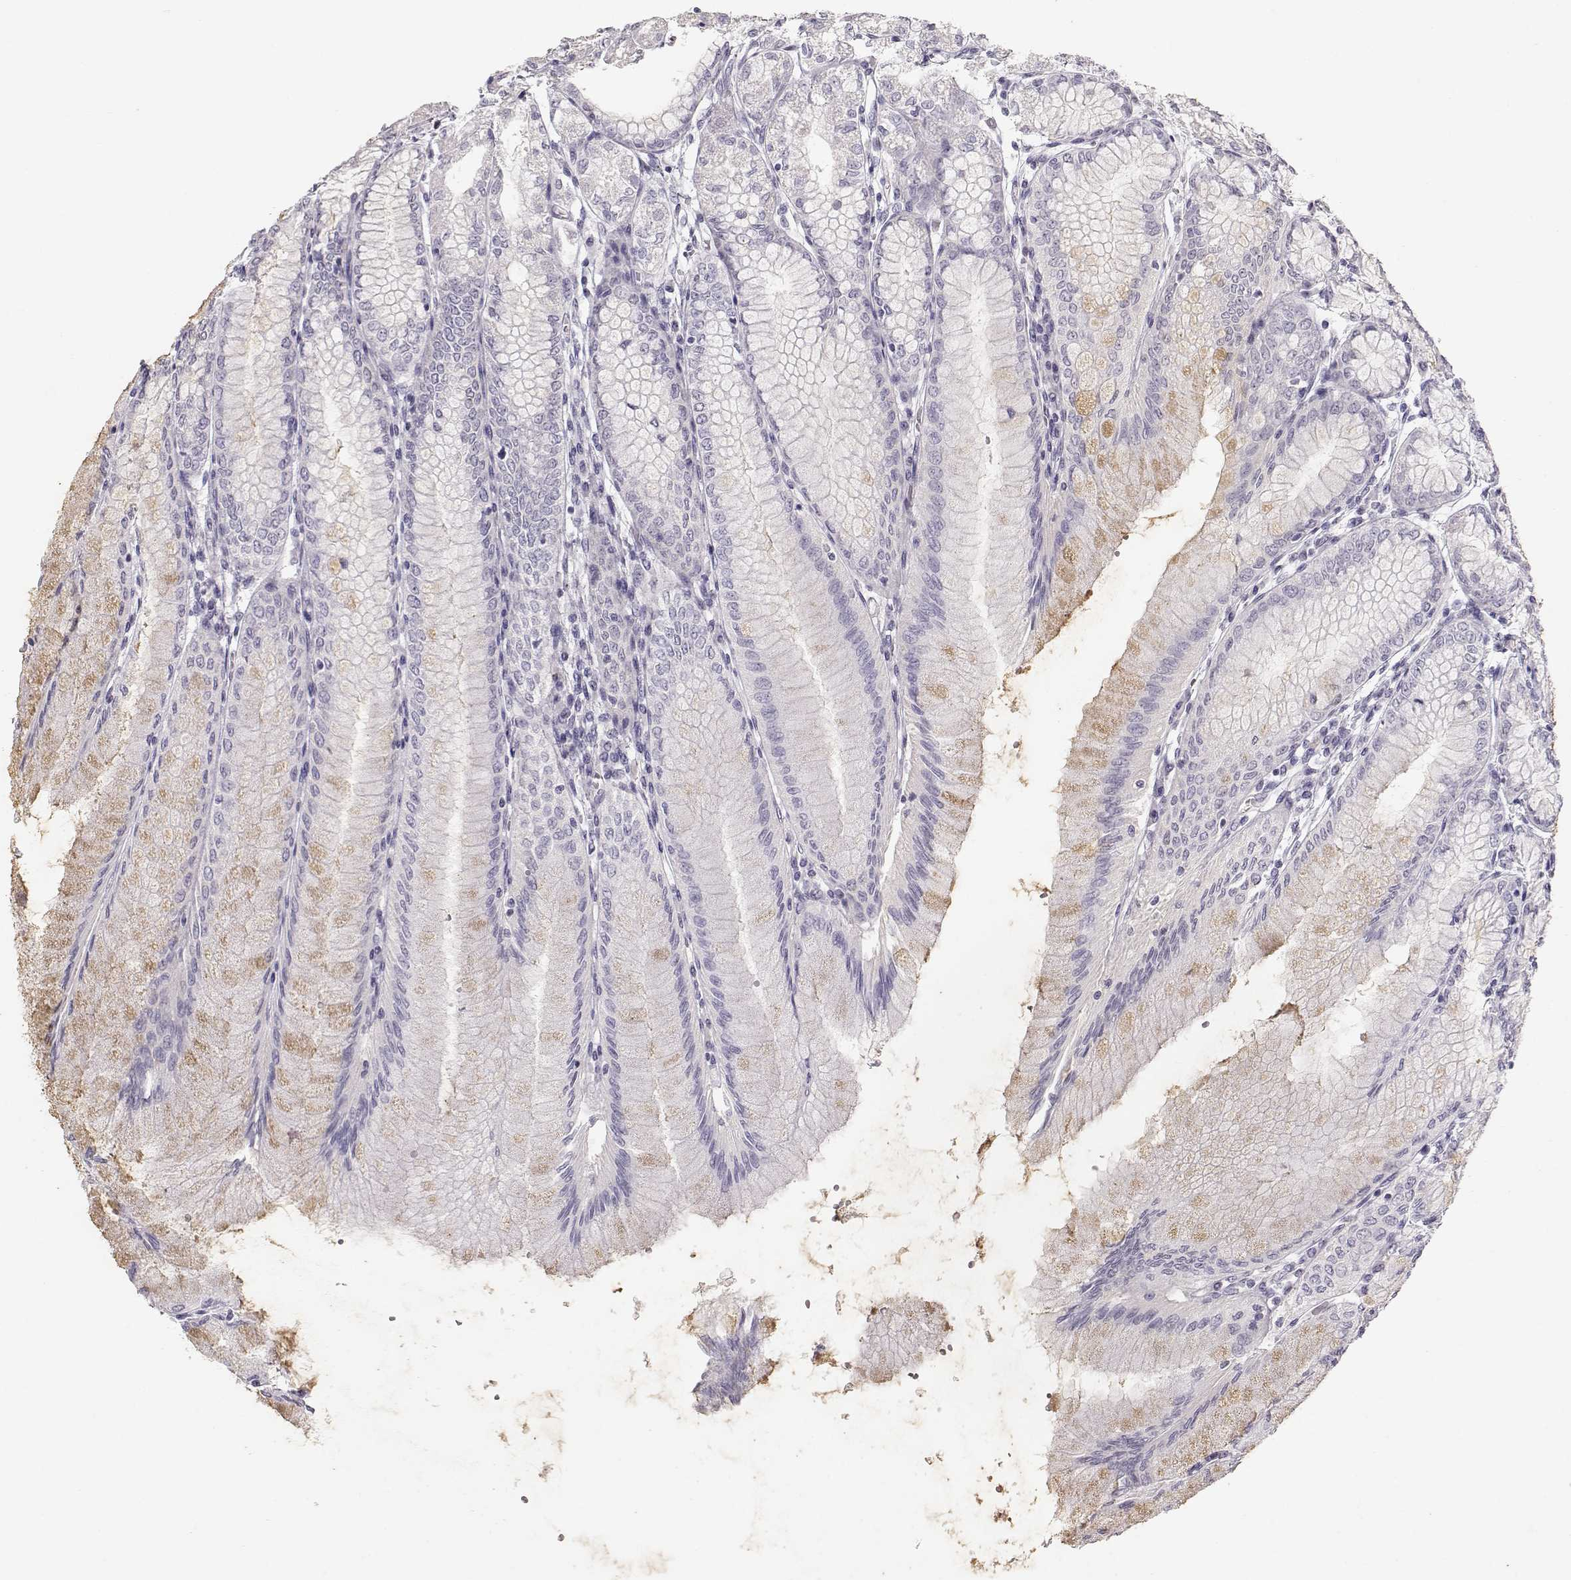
{"staining": {"intensity": "negative", "quantity": "none", "location": "none"}, "tissue": "stomach", "cell_type": "Glandular cells", "image_type": "normal", "snomed": [{"axis": "morphology", "description": "Normal tissue, NOS"}, {"axis": "topography", "description": "Skeletal muscle"}, {"axis": "topography", "description": "Stomach"}], "caption": "DAB immunohistochemical staining of benign human stomach shows no significant staining in glandular cells. (Immunohistochemistry (ihc), brightfield microscopy, high magnification).", "gene": "FAM205A", "patient": {"sex": "female", "age": 57}}